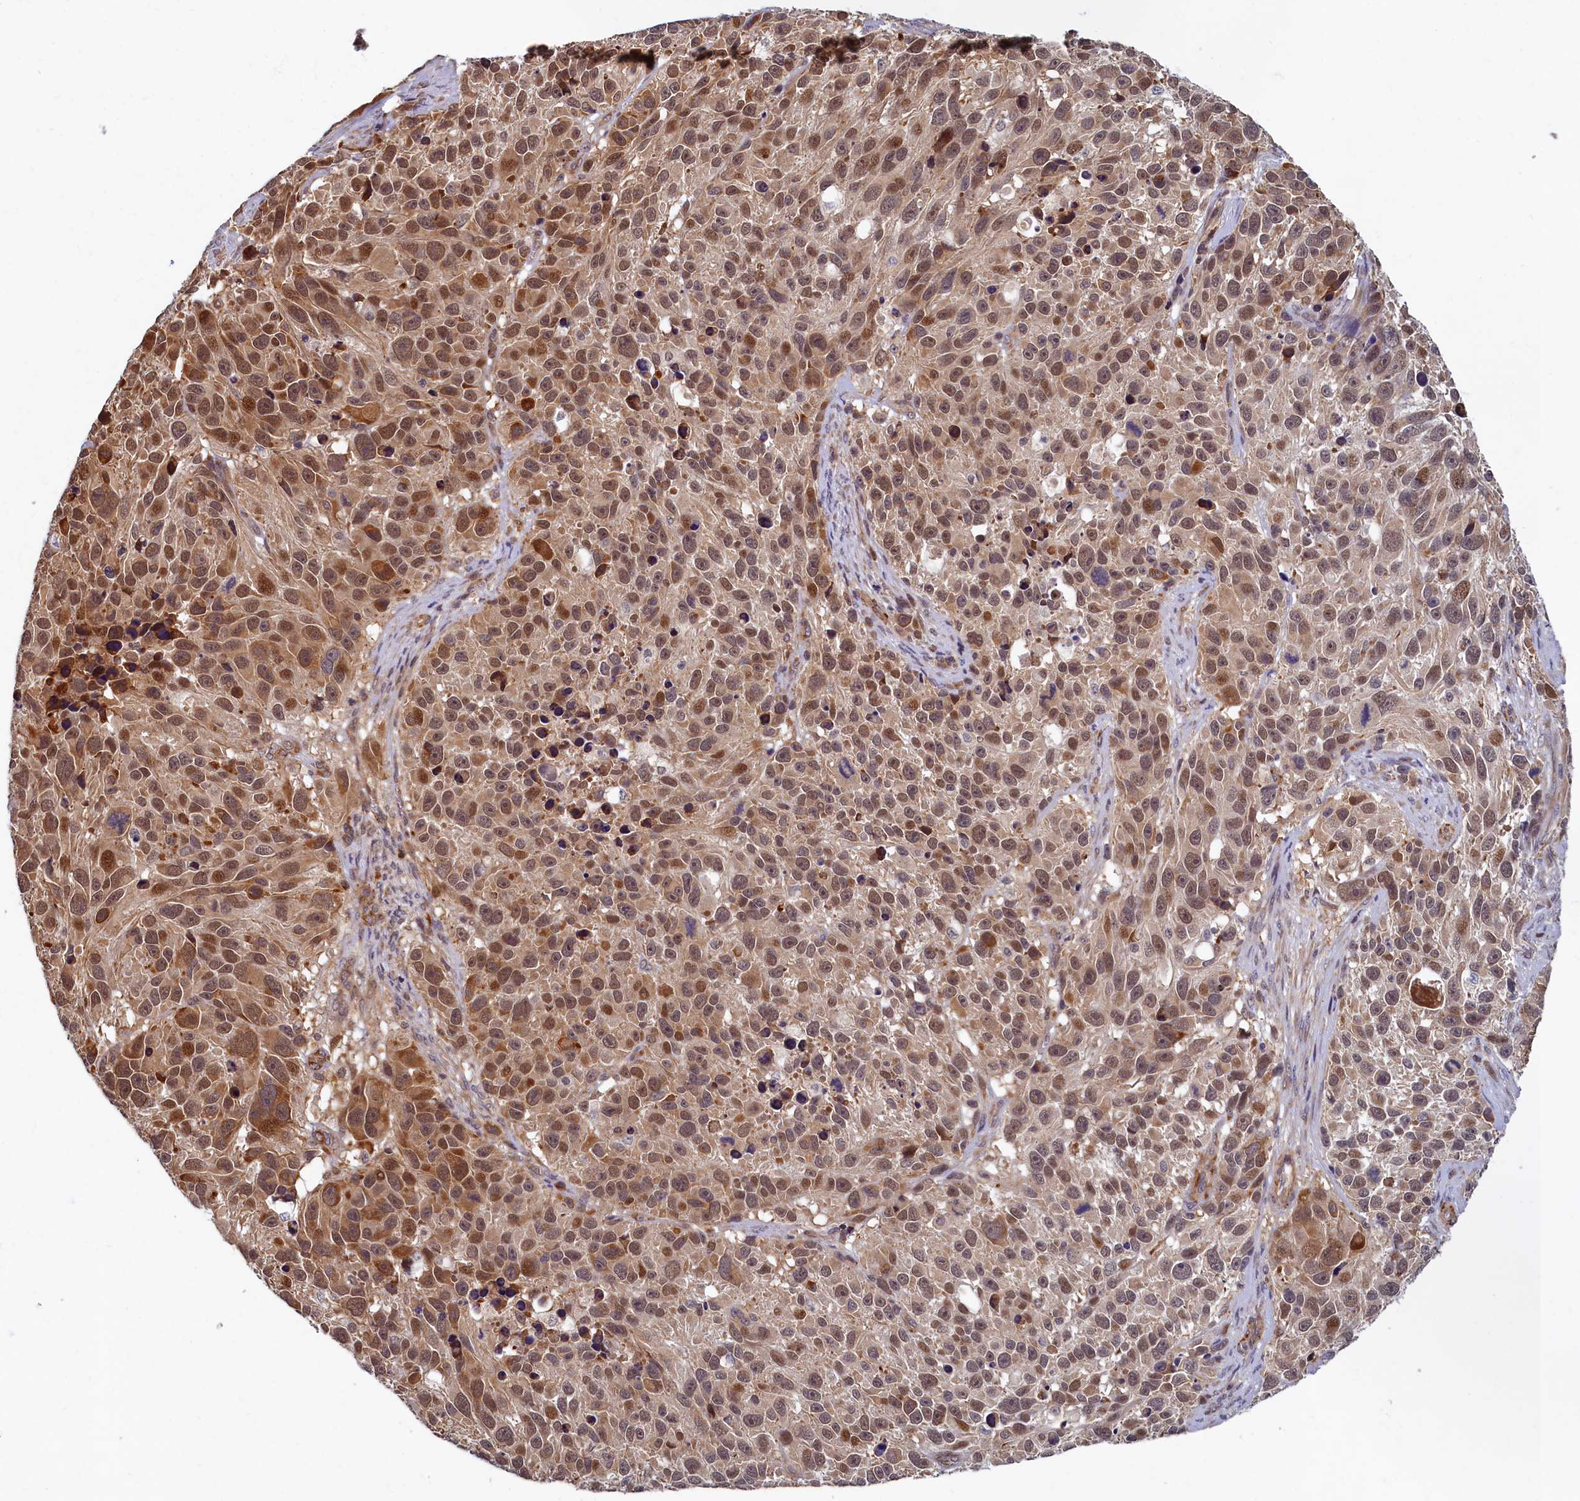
{"staining": {"intensity": "moderate", "quantity": ">75%", "location": "cytoplasmic/membranous,nuclear"}, "tissue": "melanoma", "cell_type": "Tumor cells", "image_type": "cancer", "snomed": [{"axis": "morphology", "description": "Malignant melanoma, NOS"}, {"axis": "topography", "description": "Skin"}], "caption": "This micrograph displays immunohistochemistry staining of melanoma, with medium moderate cytoplasmic/membranous and nuclear expression in about >75% of tumor cells.", "gene": "SLC16A14", "patient": {"sex": "male", "age": 84}}